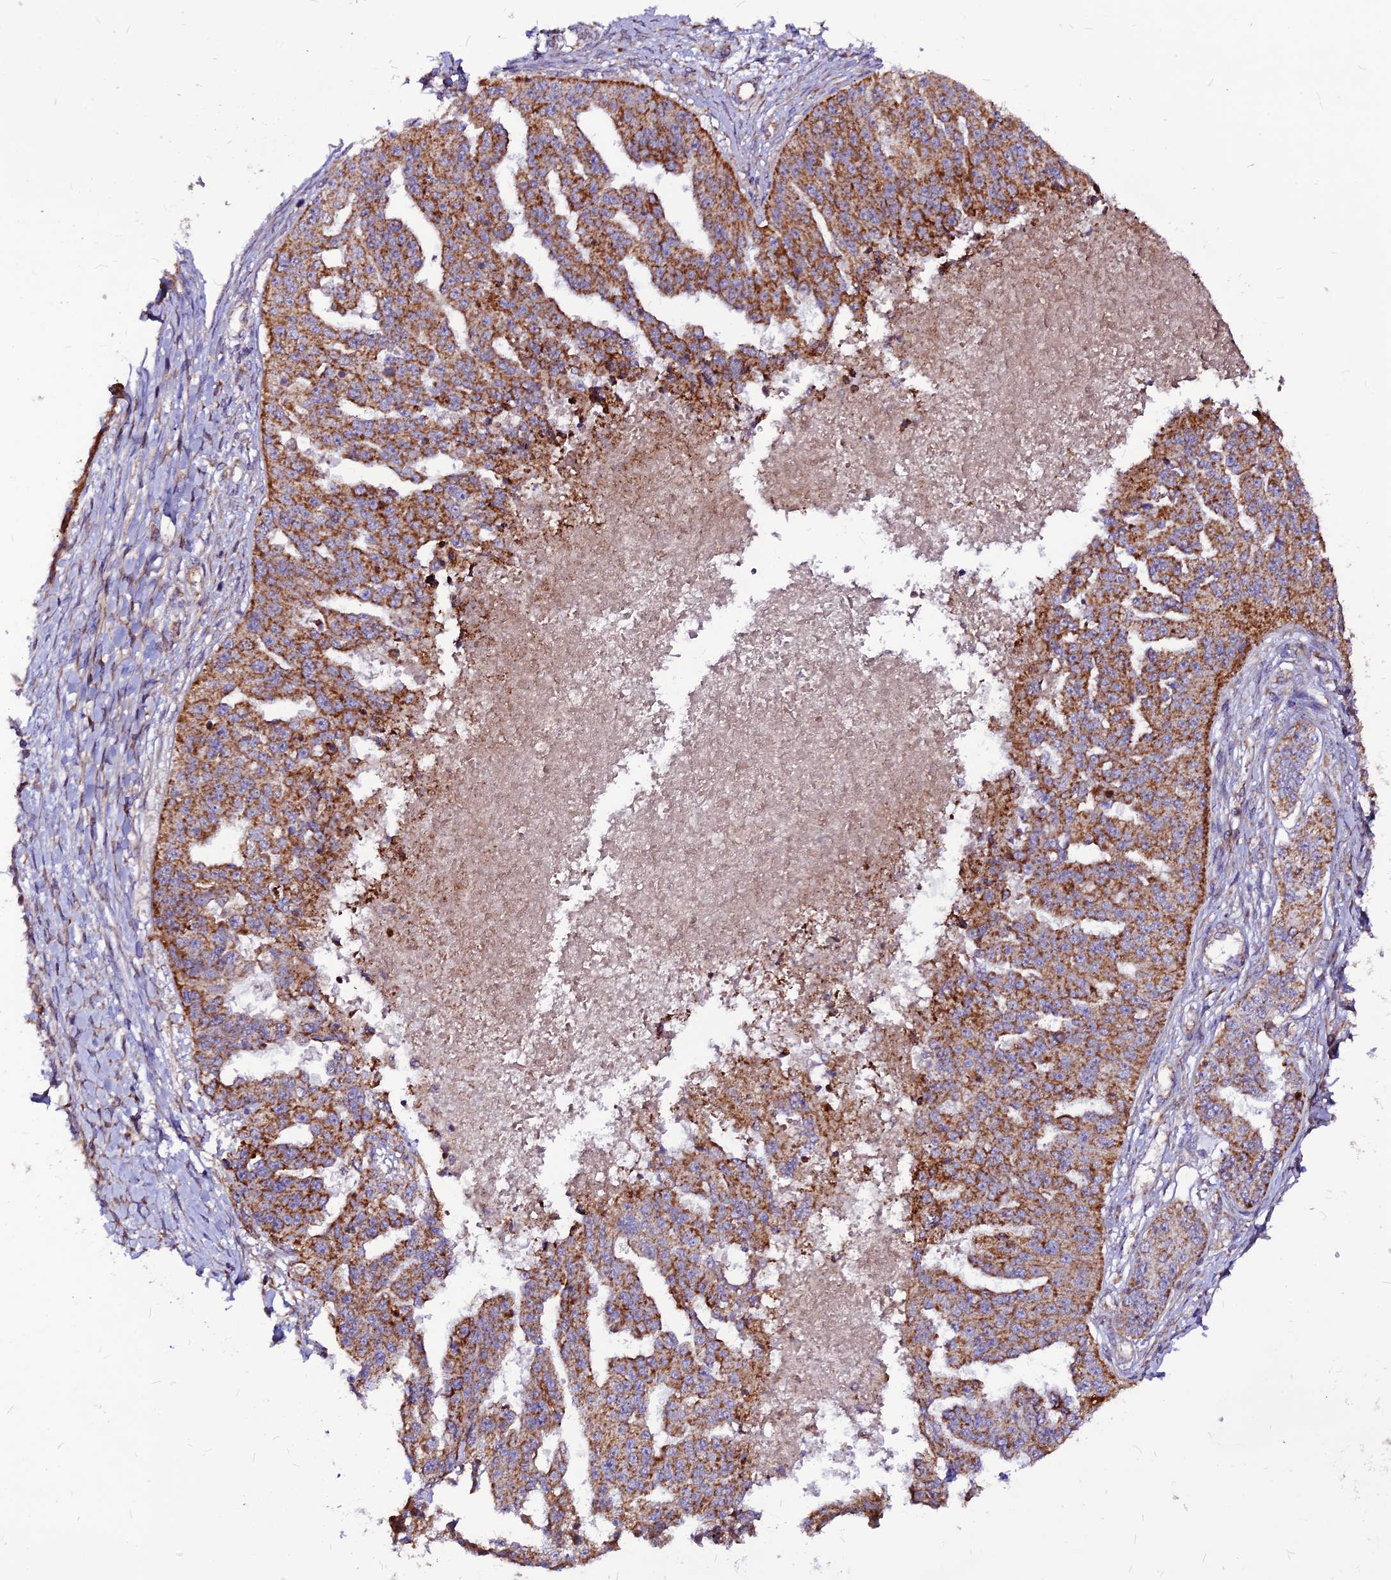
{"staining": {"intensity": "strong", "quantity": "25%-75%", "location": "cytoplasmic/membranous"}, "tissue": "ovarian cancer", "cell_type": "Tumor cells", "image_type": "cancer", "snomed": [{"axis": "morphology", "description": "Cystadenocarcinoma, serous, NOS"}, {"axis": "topography", "description": "Ovary"}], "caption": "IHC of ovarian serous cystadenocarcinoma displays high levels of strong cytoplasmic/membranous expression in approximately 25%-75% of tumor cells.", "gene": "ECI1", "patient": {"sex": "female", "age": 58}}